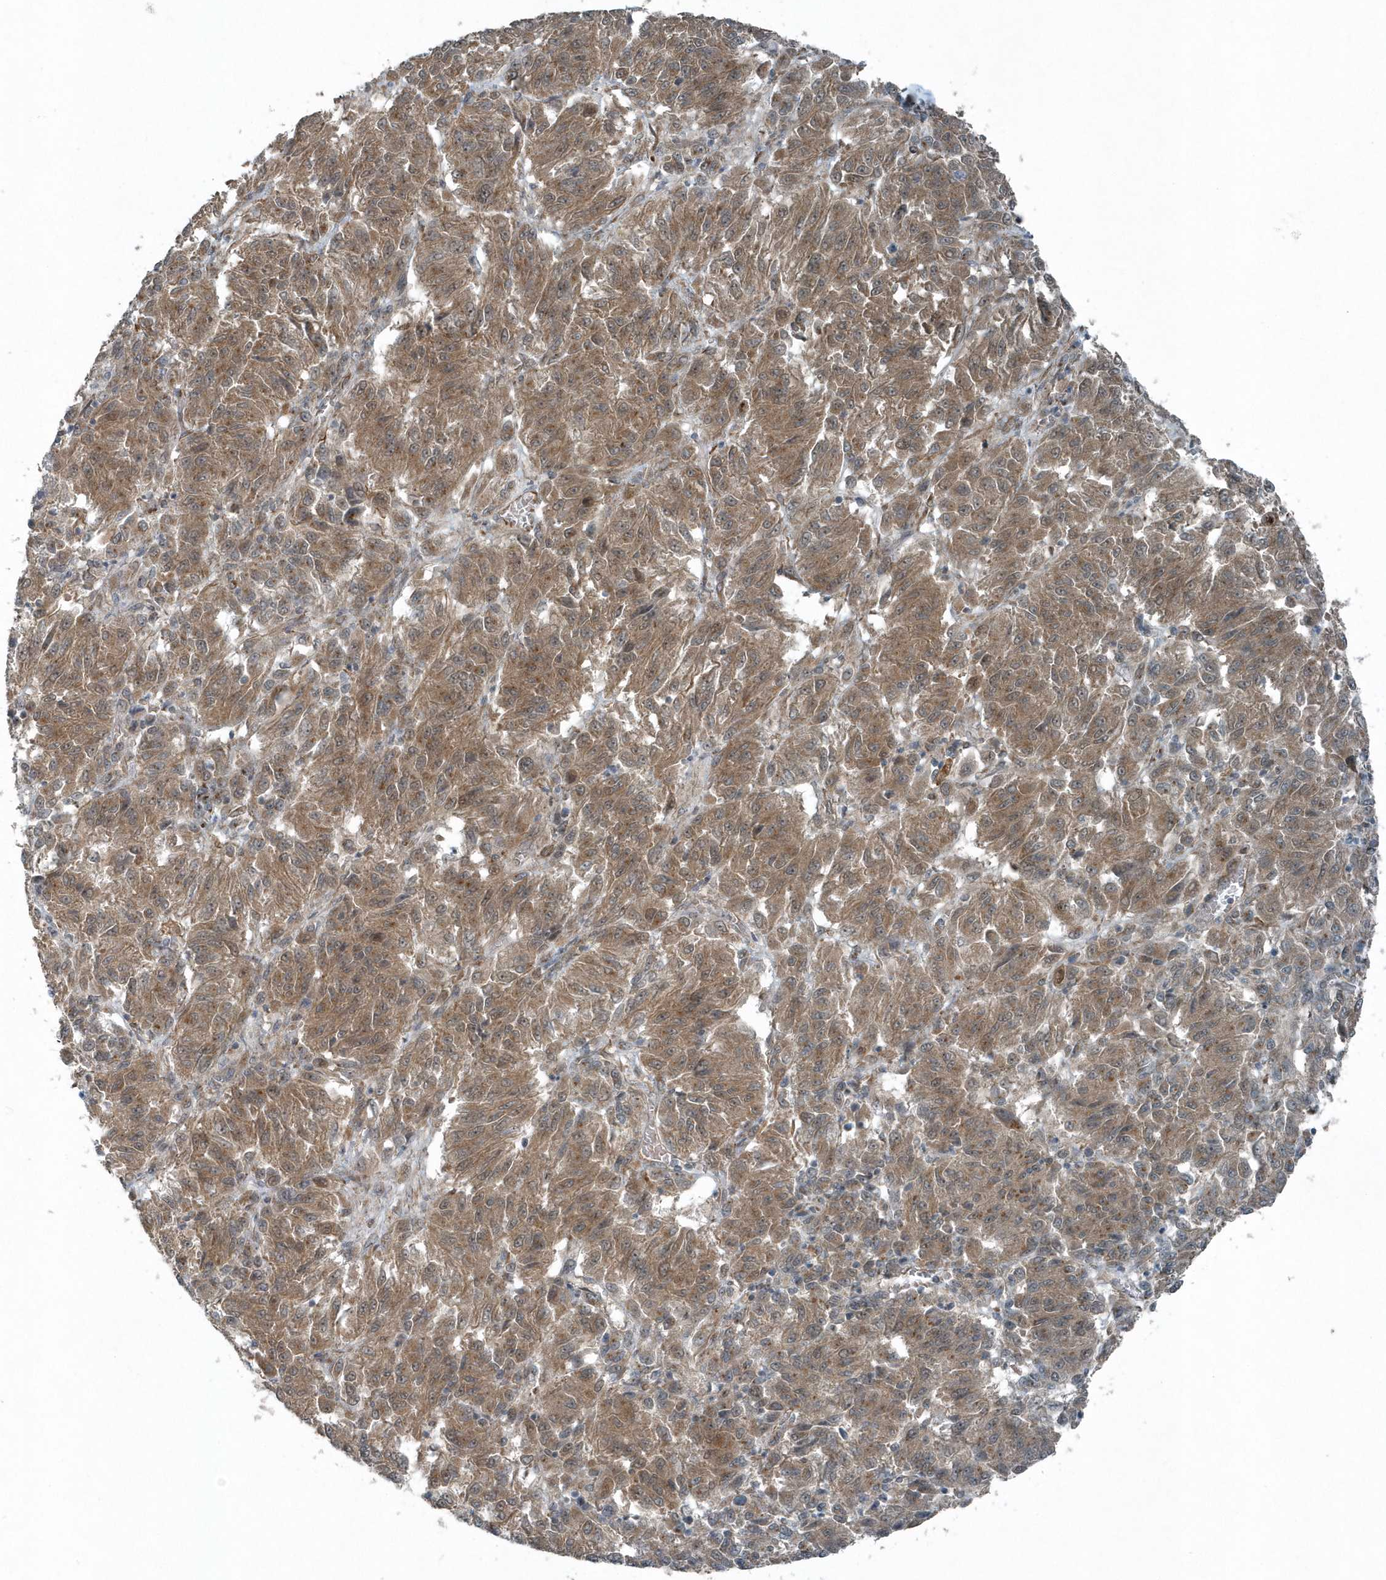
{"staining": {"intensity": "moderate", "quantity": ">75%", "location": "cytoplasmic/membranous"}, "tissue": "melanoma", "cell_type": "Tumor cells", "image_type": "cancer", "snomed": [{"axis": "morphology", "description": "Malignant melanoma, Metastatic site"}, {"axis": "topography", "description": "Lung"}], "caption": "Immunohistochemistry (IHC) of melanoma demonstrates medium levels of moderate cytoplasmic/membranous positivity in approximately >75% of tumor cells.", "gene": "GCC2", "patient": {"sex": "male", "age": 64}}